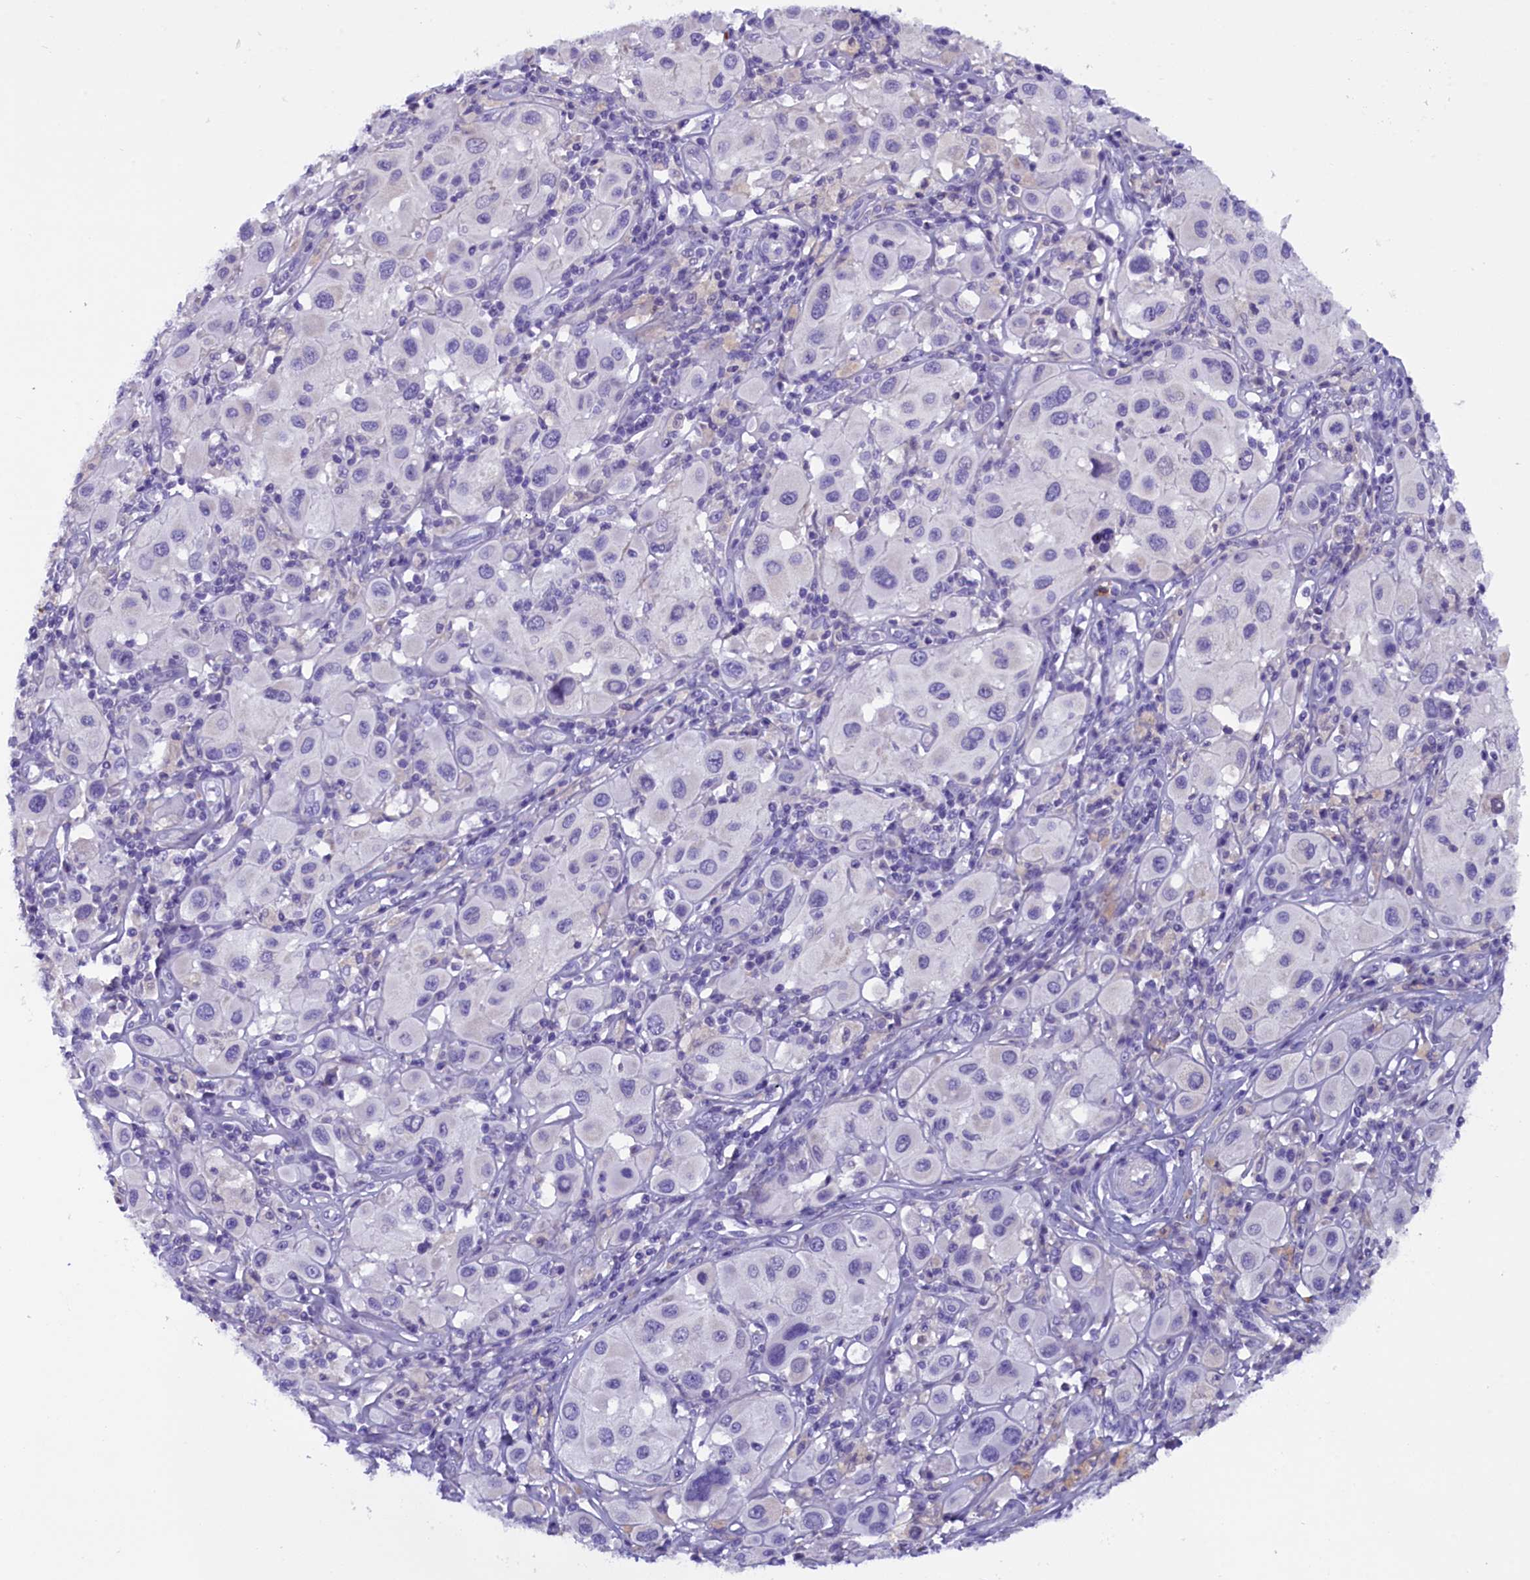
{"staining": {"intensity": "negative", "quantity": "none", "location": "none"}, "tissue": "melanoma", "cell_type": "Tumor cells", "image_type": "cancer", "snomed": [{"axis": "morphology", "description": "Malignant melanoma, Metastatic site"}, {"axis": "topography", "description": "Skin"}], "caption": "Immunohistochemistry micrograph of melanoma stained for a protein (brown), which demonstrates no positivity in tumor cells. The staining was performed using DAB to visualize the protein expression in brown, while the nuclei were stained in blue with hematoxylin (Magnification: 20x).", "gene": "RTTN", "patient": {"sex": "male", "age": 41}}